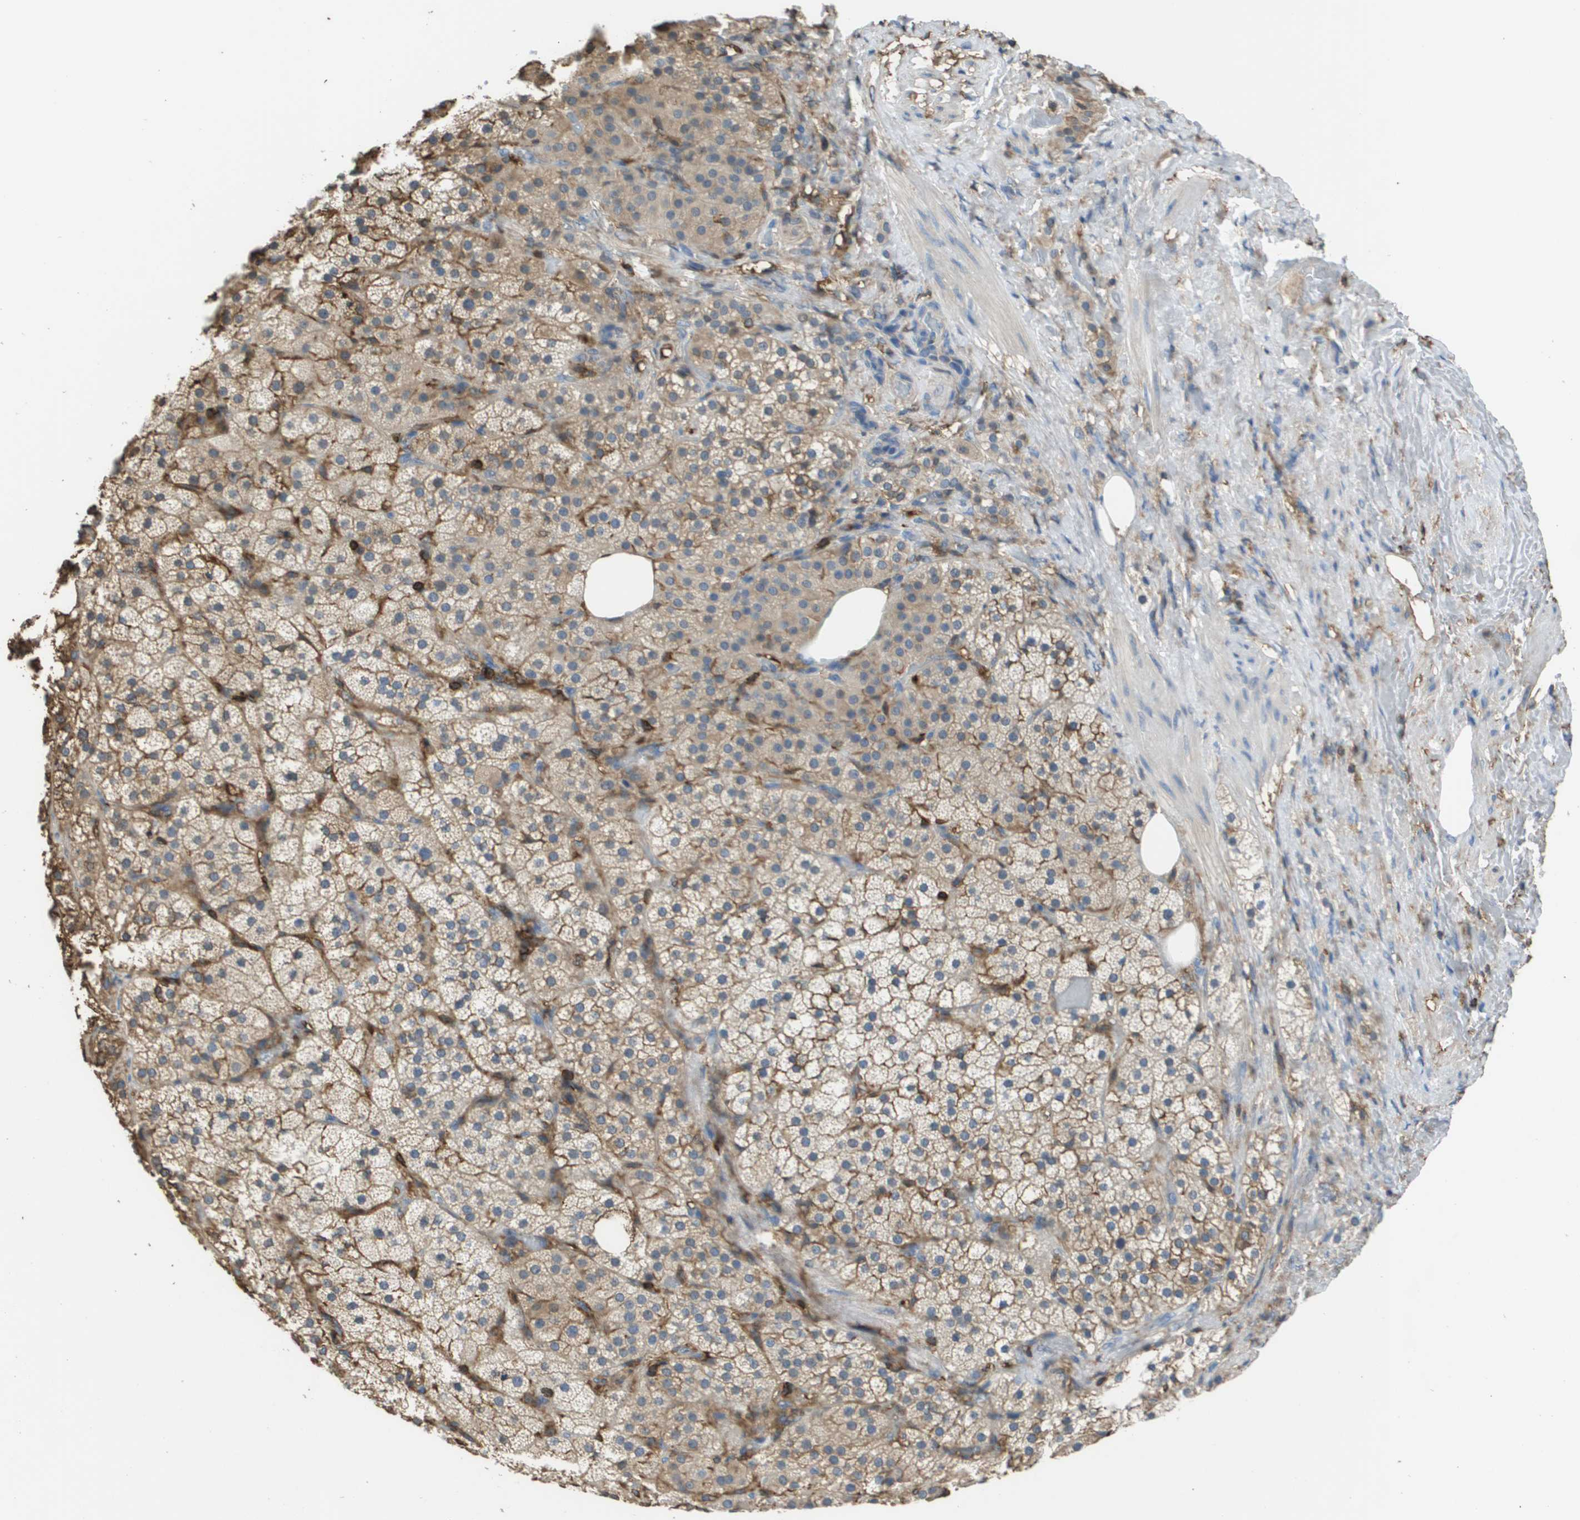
{"staining": {"intensity": "moderate", "quantity": "25%-75%", "location": "cytoplasmic/membranous"}, "tissue": "adrenal gland", "cell_type": "Glandular cells", "image_type": "normal", "snomed": [{"axis": "morphology", "description": "Normal tissue, NOS"}, {"axis": "topography", "description": "Adrenal gland"}], "caption": "Immunohistochemistry (IHC) of unremarkable human adrenal gland exhibits medium levels of moderate cytoplasmic/membranous staining in approximately 25%-75% of glandular cells. The protein of interest is shown in brown color, while the nuclei are stained blue.", "gene": "PASK", "patient": {"sex": "female", "age": 59}}